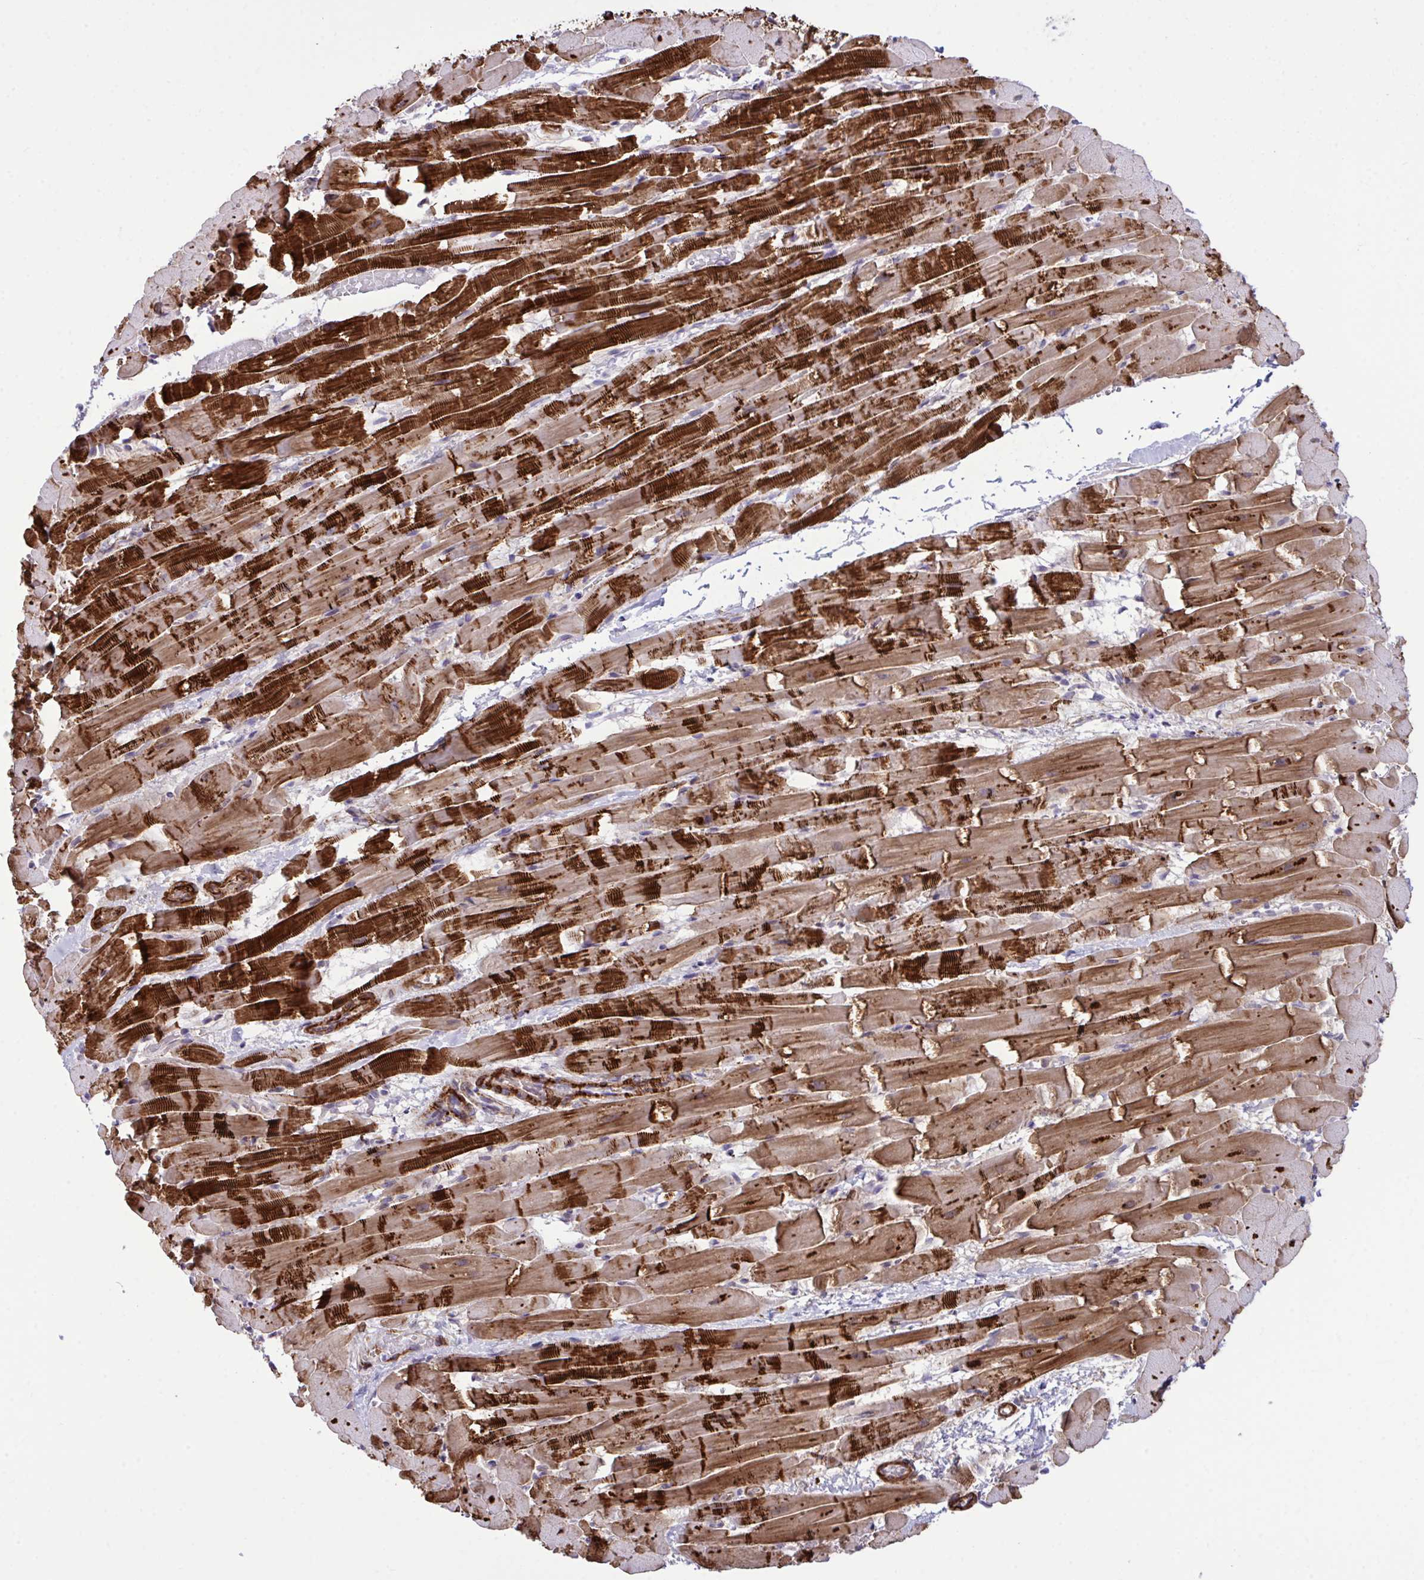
{"staining": {"intensity": "strong", "quantity": ">75%", "location": "cytoplasmic/membranous"}, "tissue": "heart muscle", "cell_type": "Cardiomyocytes", "image_type": "normal", "snomed": [{"axis": "morphology", "description": "Normal tissue, NOS"}, {"axis": "topography", "description": "Heart"}], "caption": "Heart muscle stained with a brown dye reveals strong cytoplasmic/membranous positive positivity in approximately >75% of cardiomyocytes.", "gene": "SYNPO2L", "patient": {"sex": "male", "age": 37}}